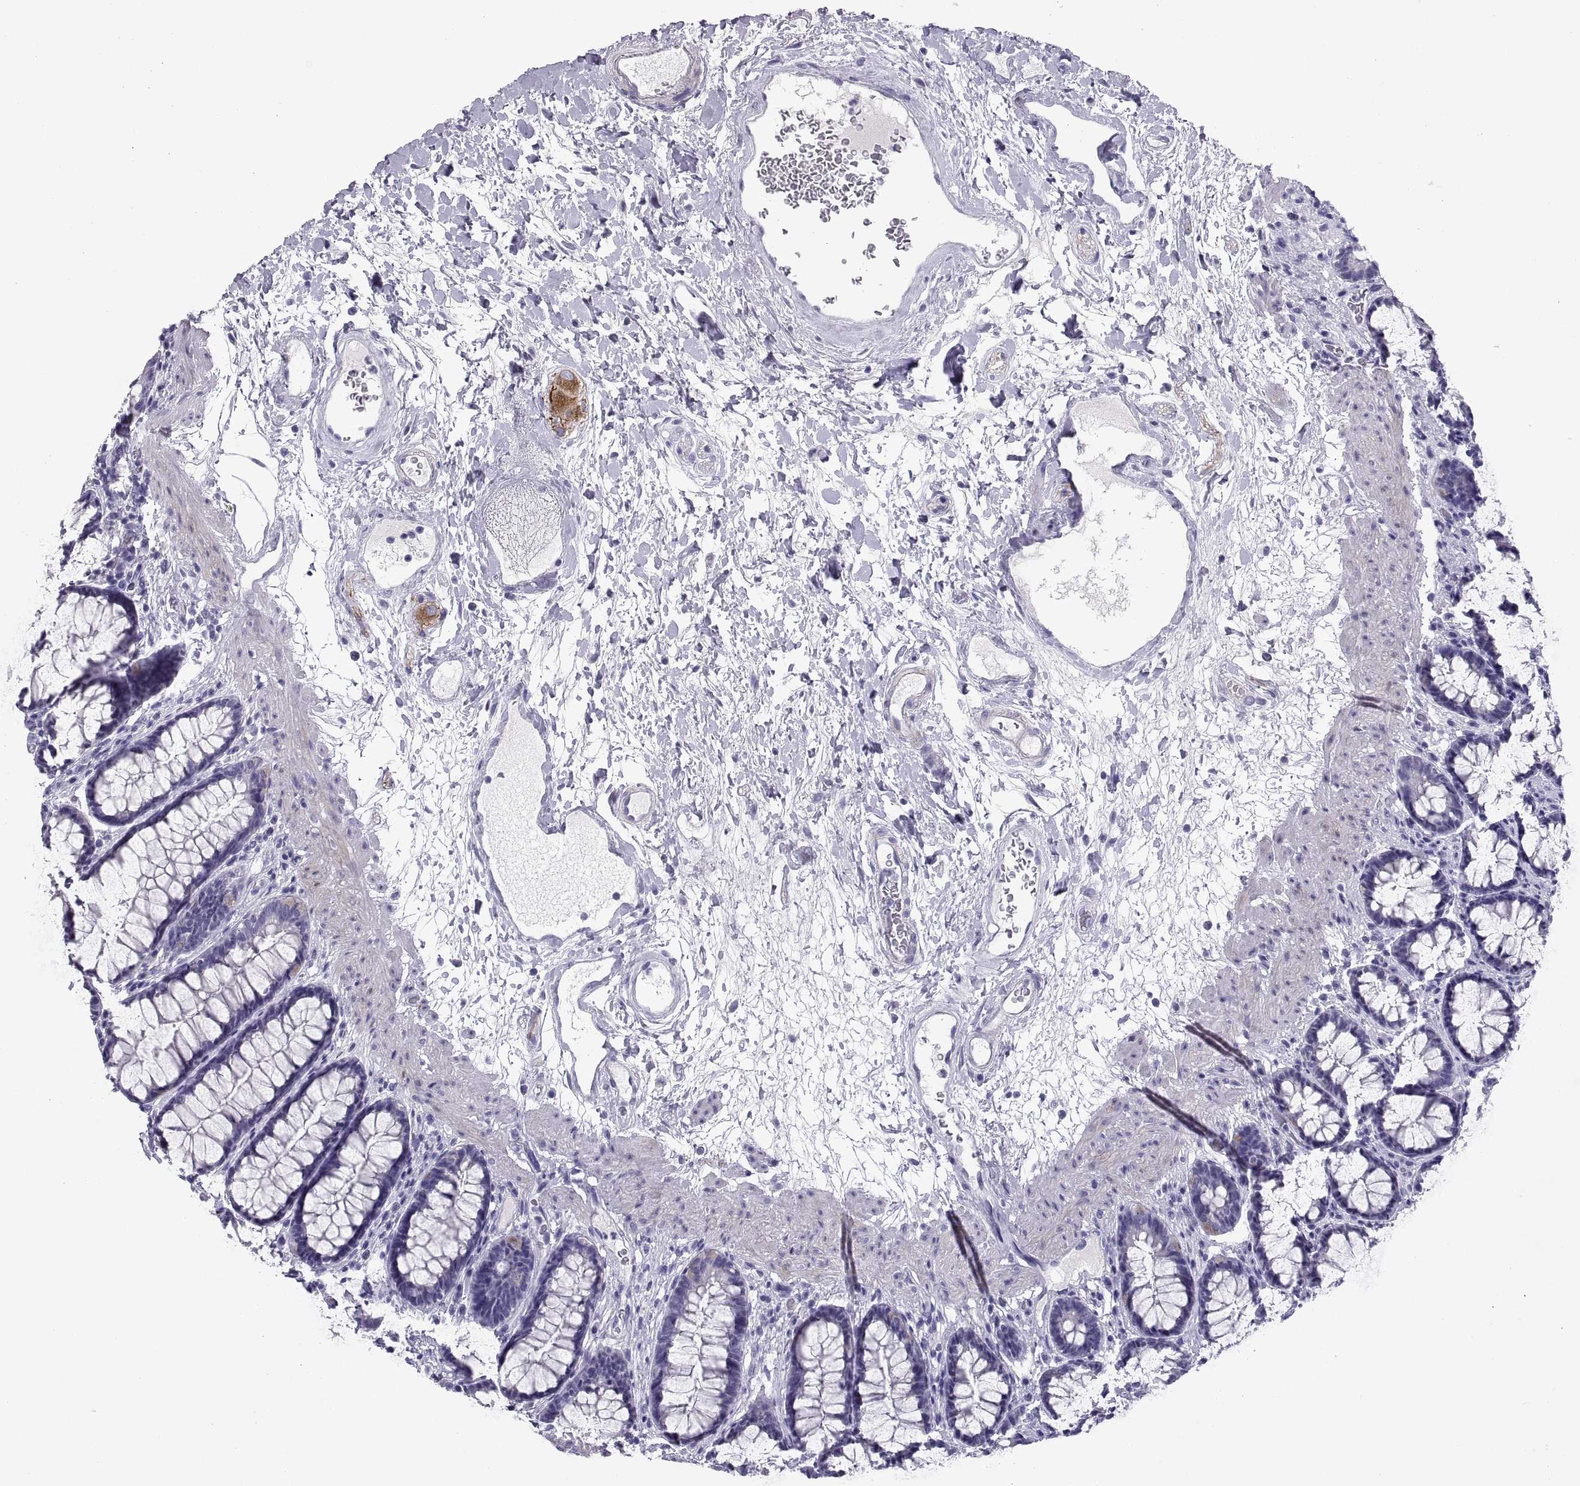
{"staining": {"intensity": "negative", "quantity": "none", "location": "none"}, "tissue": "rectum", "cell_type": "Glandular cells", "image_type": "normal", "snomed": [{"axis": "morphology", "description": "Normal tissue, NOS"}, {"axis": "topography", "description": "Rectum"}], "caption": "DAB (3,3'-diaminobenzidine) immunohistochemical staining of normal human rectum reveals no significant positivity in glandular cells. The staining is performed using DAB brown chromogen with nuclei counter-stained in using hematoxylin.", "gene": "RGS20", "patient": {"sex": "male", "age": 72}}